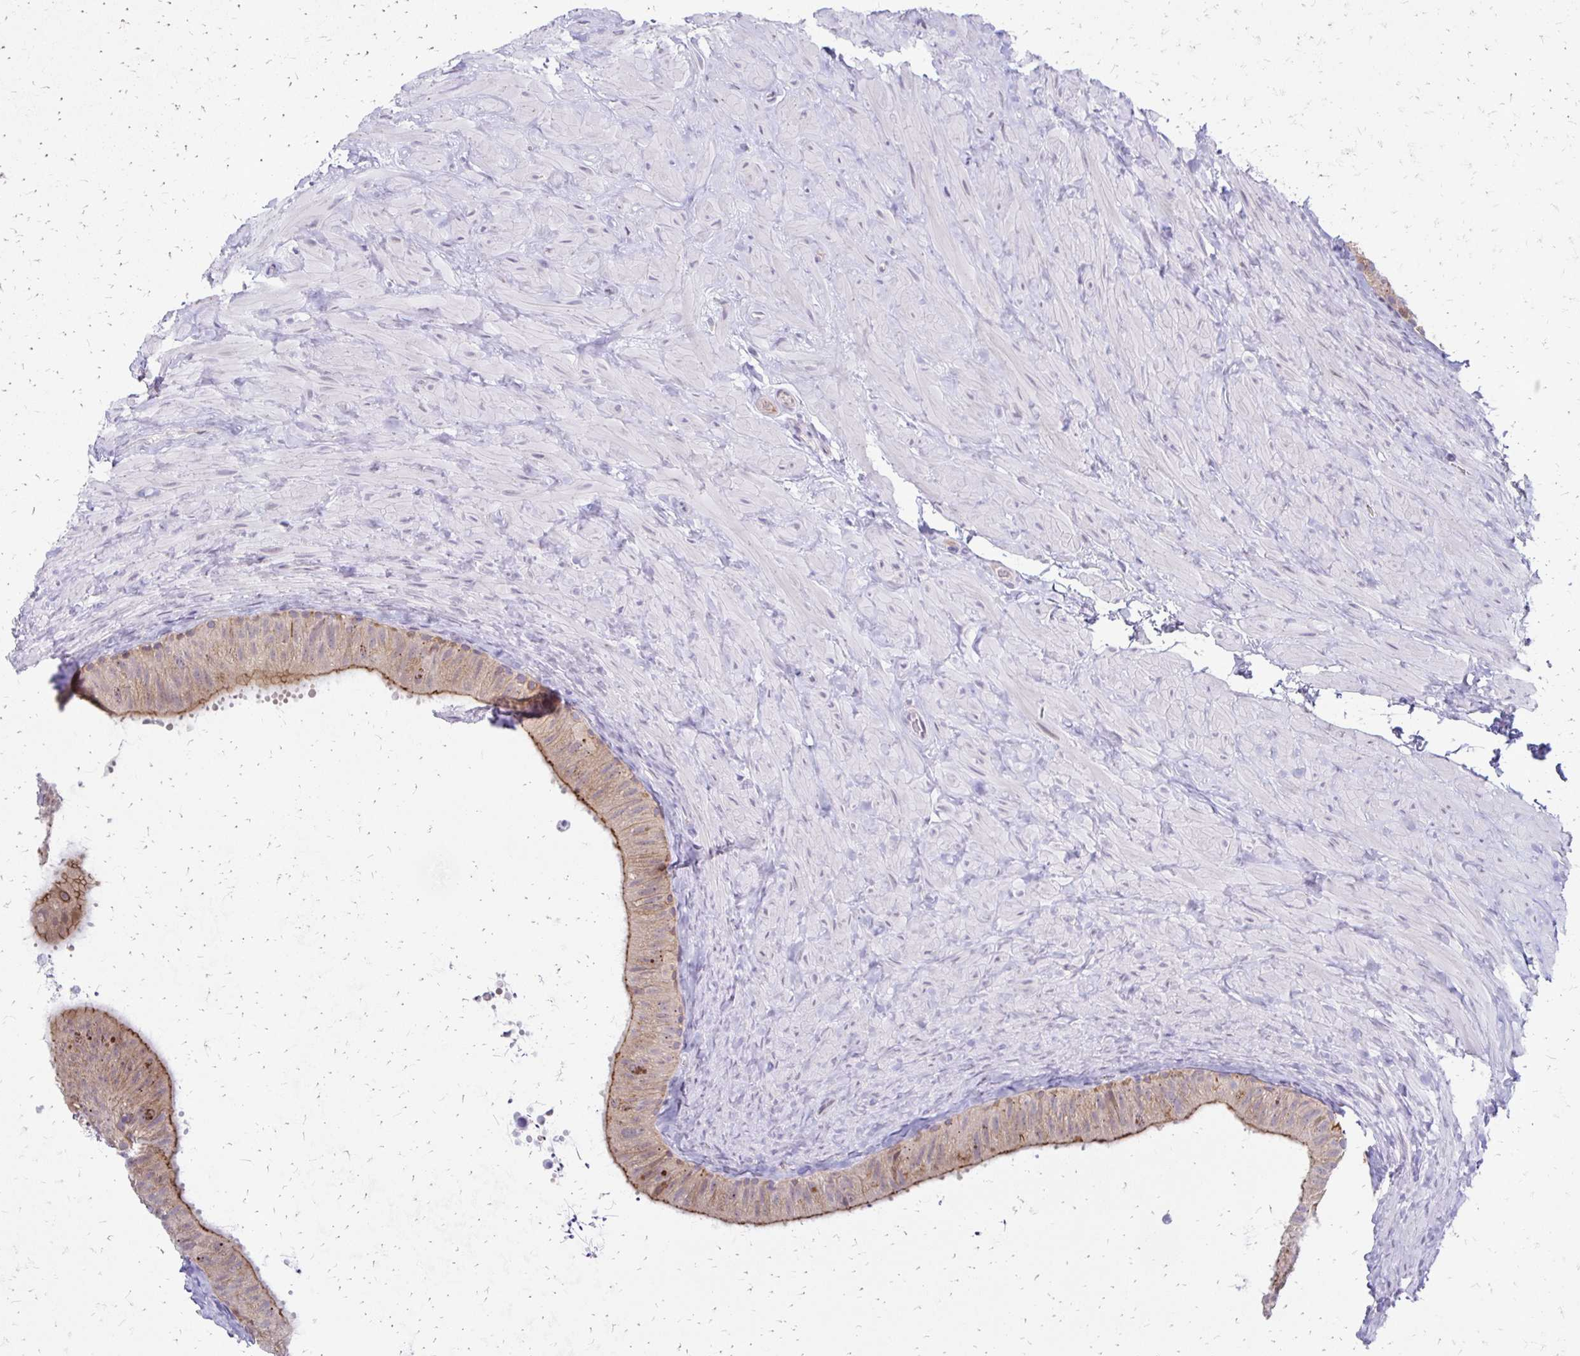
{"staining": {"intensity": "moderate", "quantity": ">75%", "location": "cytoplasmic/membranous"}, "tissue": "epididymis", "cell_type": "Glandular cells", "image_type": "normal", "snomed": [{"axis": "morphology", "description": "Normal tissue, NOS"}, {"axis": "topography", "description": "Epididymis, spermatic cord, NOS"}, {"axis": "topography", "description": "Epididymis"}], "caption": "Normal epididymis reveals moderate cytoplasmic/membranous staining in about >75% of glandular cells, visualized by immunohistochemistry. (Brightfield microscopy of DAB IHC at high magnification).", "gene": "EPYC", "patient": {"sex": "male", "age": 31}}